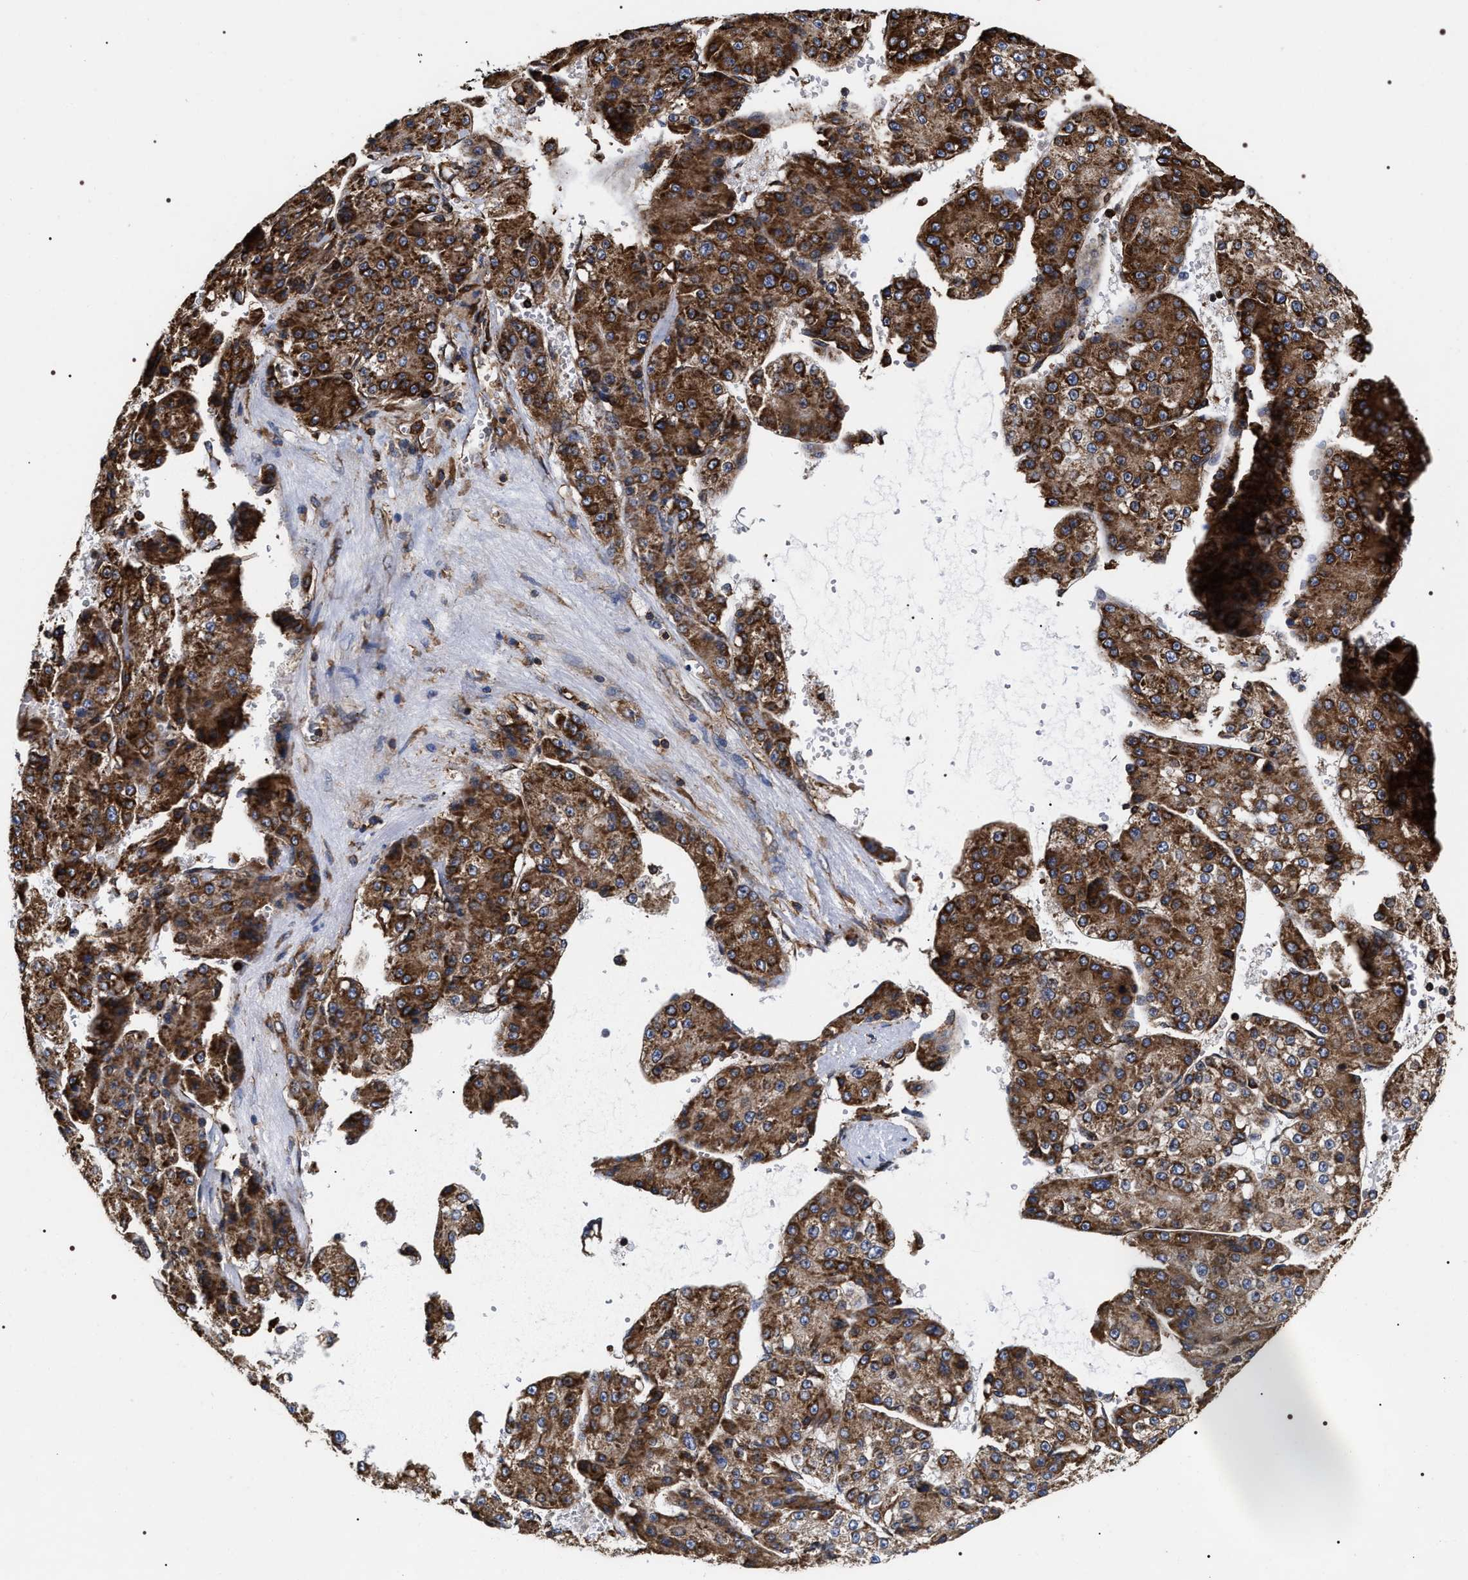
{"staining": {"intensity": "strong", "quantity": ">75%", "location": "cytoplasmic/membranous"}, "tissue": "liver cancer", "cell_type": "Tumor cells", "image_type": "cancer", "snomed": [{"axis": "morphology", "description": "Carcinoma, Hepatocellular, NOS"}, {"axis": "topography", "description": "Liver"}], "caption": "Human liver hepatocellular carcinoma stained with a protein marker exhibits strong staining in tumor cells.", "gene": "SERBP1", "patient": {"sex": "female", "age": 73}}